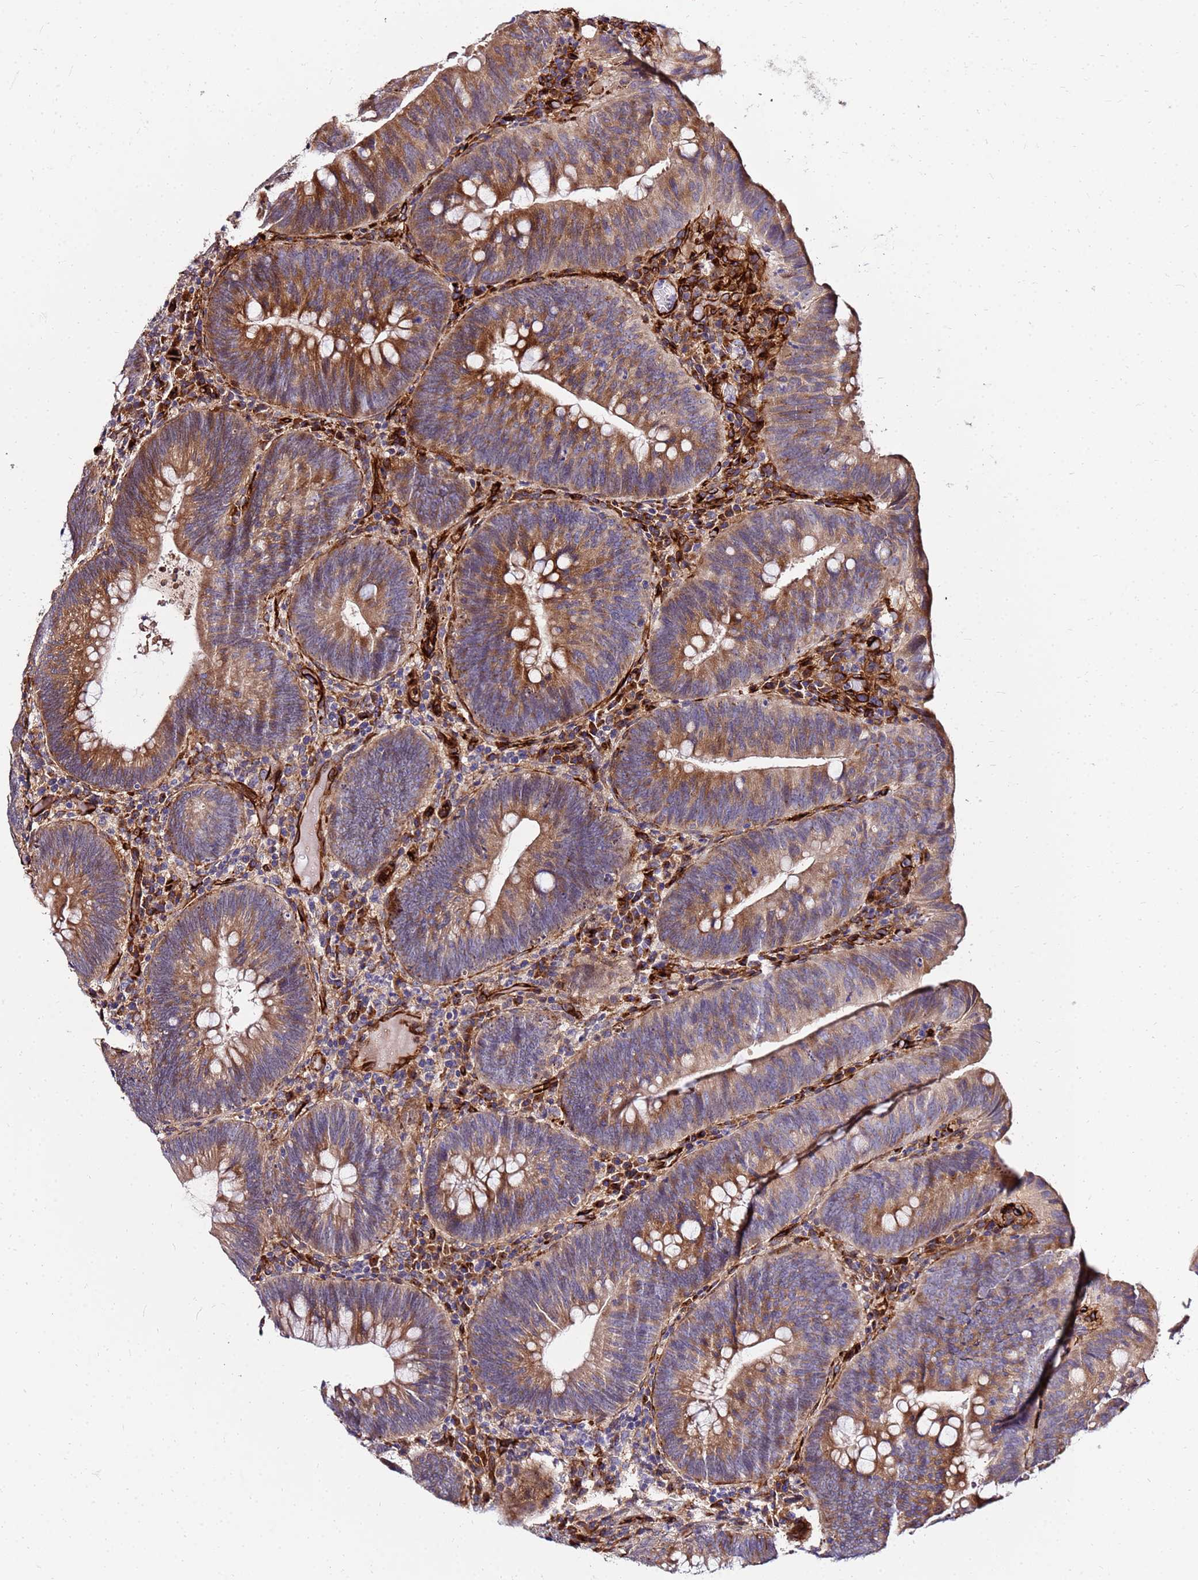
{"staining": {"intensity": "moderate", "quantity": ">75%", "location": "cytoplasmic/membranous"}, "tissue": "colorectal cancer", "cell_type": "Tumor cells", "image_type": "cancer", "snomed": [{"axis": "morphology", "description": "Adenocarcinoma, NOS"}, {"axis": "topography", "description": "Rectum"}], "caption": "Immunohistochemistry staining of colorectal cancer, which shows medium levels of moderate cytoplasmic/membranous positivity in approximately >75% of tumor cells indicating moderate cytoplasmic/membranous protein staining. The staining was performed using DAB (3,3'-diaminobenzidine) (brown) for protein detection and nuclei were counterstained in hematoxylin (blue).", "gene": "WWC2", "patient": {"sex": "female", "age": 75}}